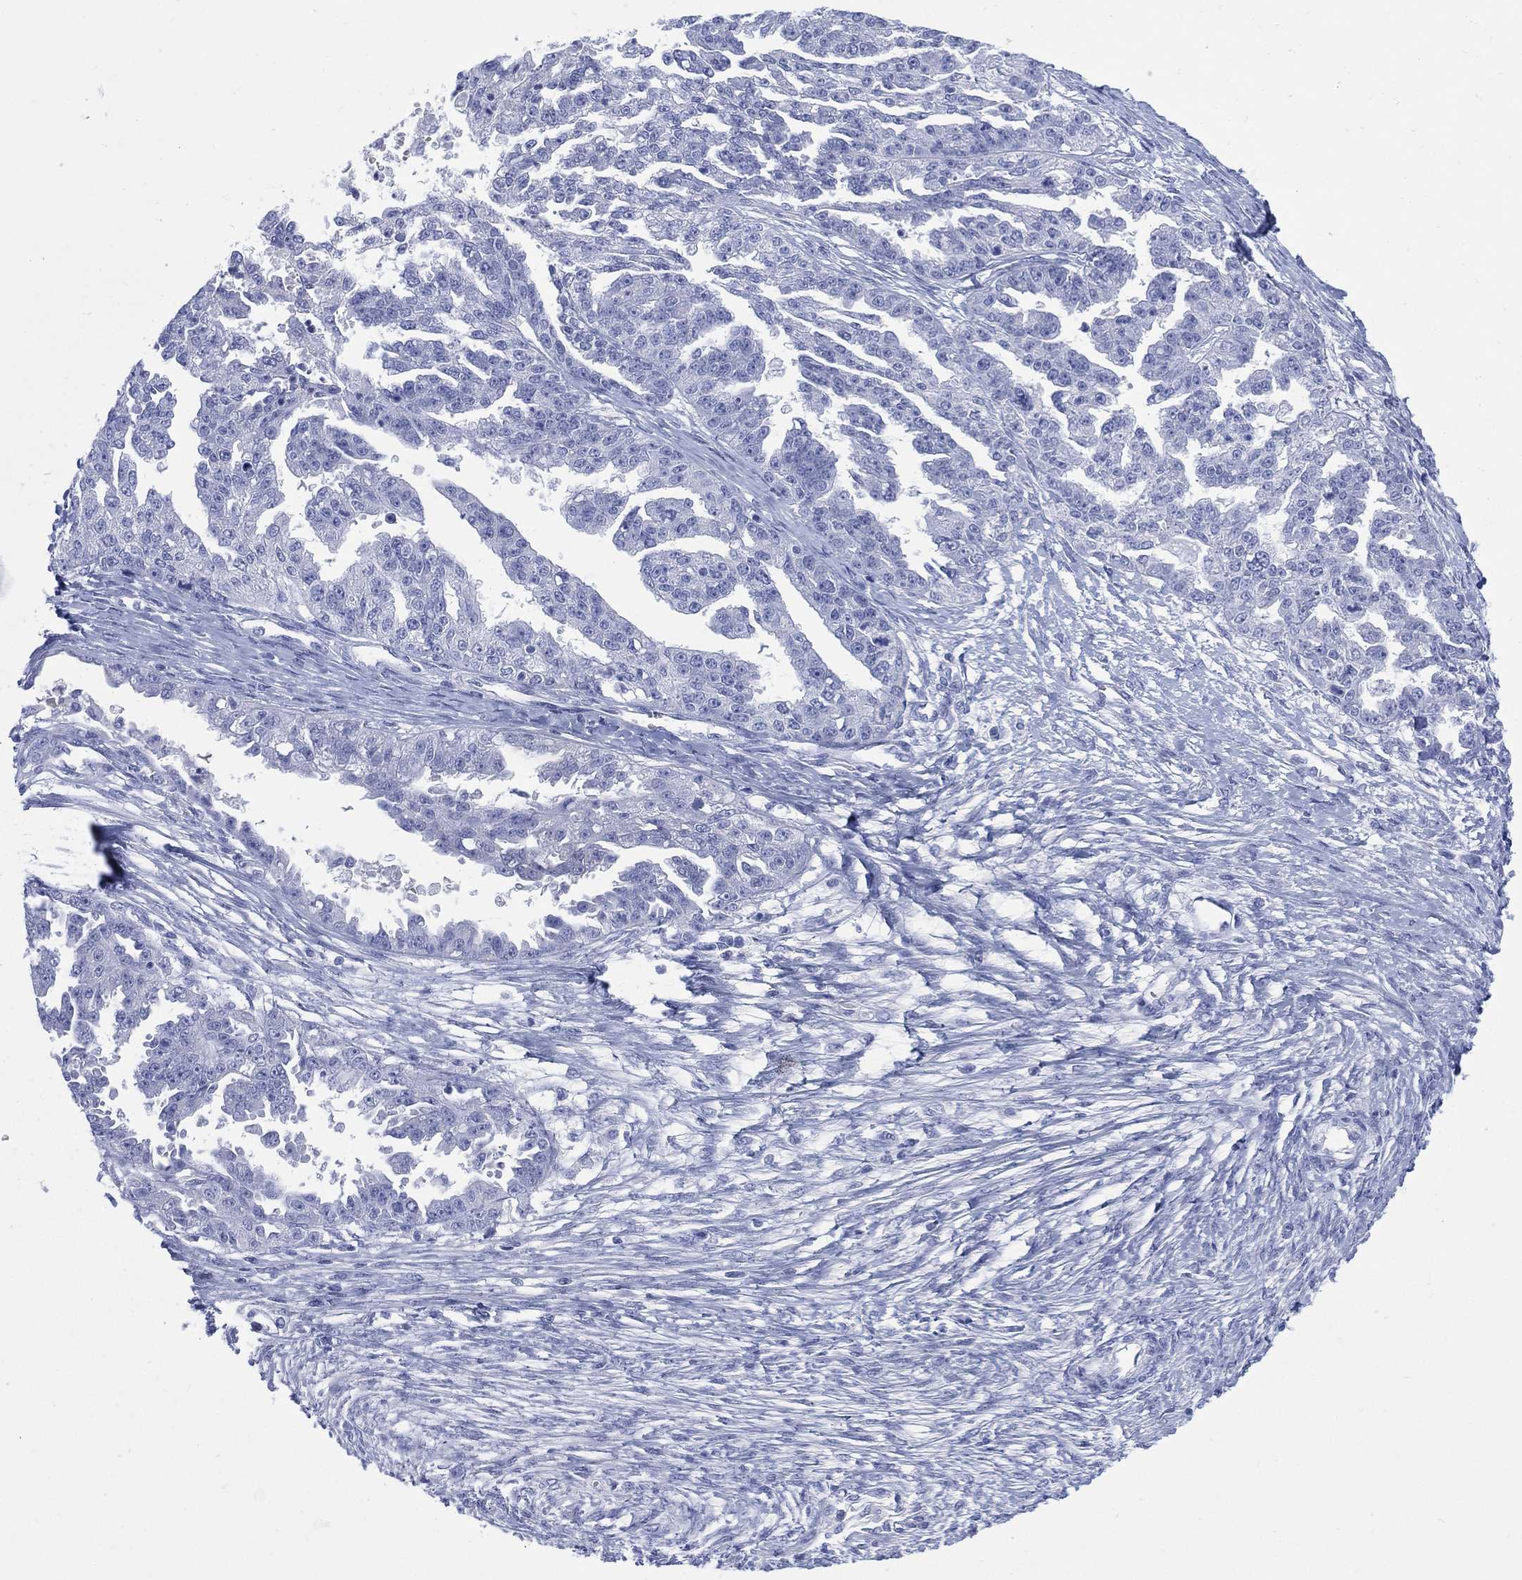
{"staining": {"intensity": "negative", "quantity": "none", "location": "none"}, "tissue": "ovarian cancer", "cell_type": "Tumor cells", "image_type": "cancer", "snomed": [{"axis": "morphology", "description": "Cystadenocarcinoma, serous, NOS"}, {"axis": "topography", "description": "Ovary"}], "caption": "IHC of ovarian cancer exhibits no positivity in tumor cells.", "gene": "LRRD1", "patient": {"sex": "female", "age": 58}}